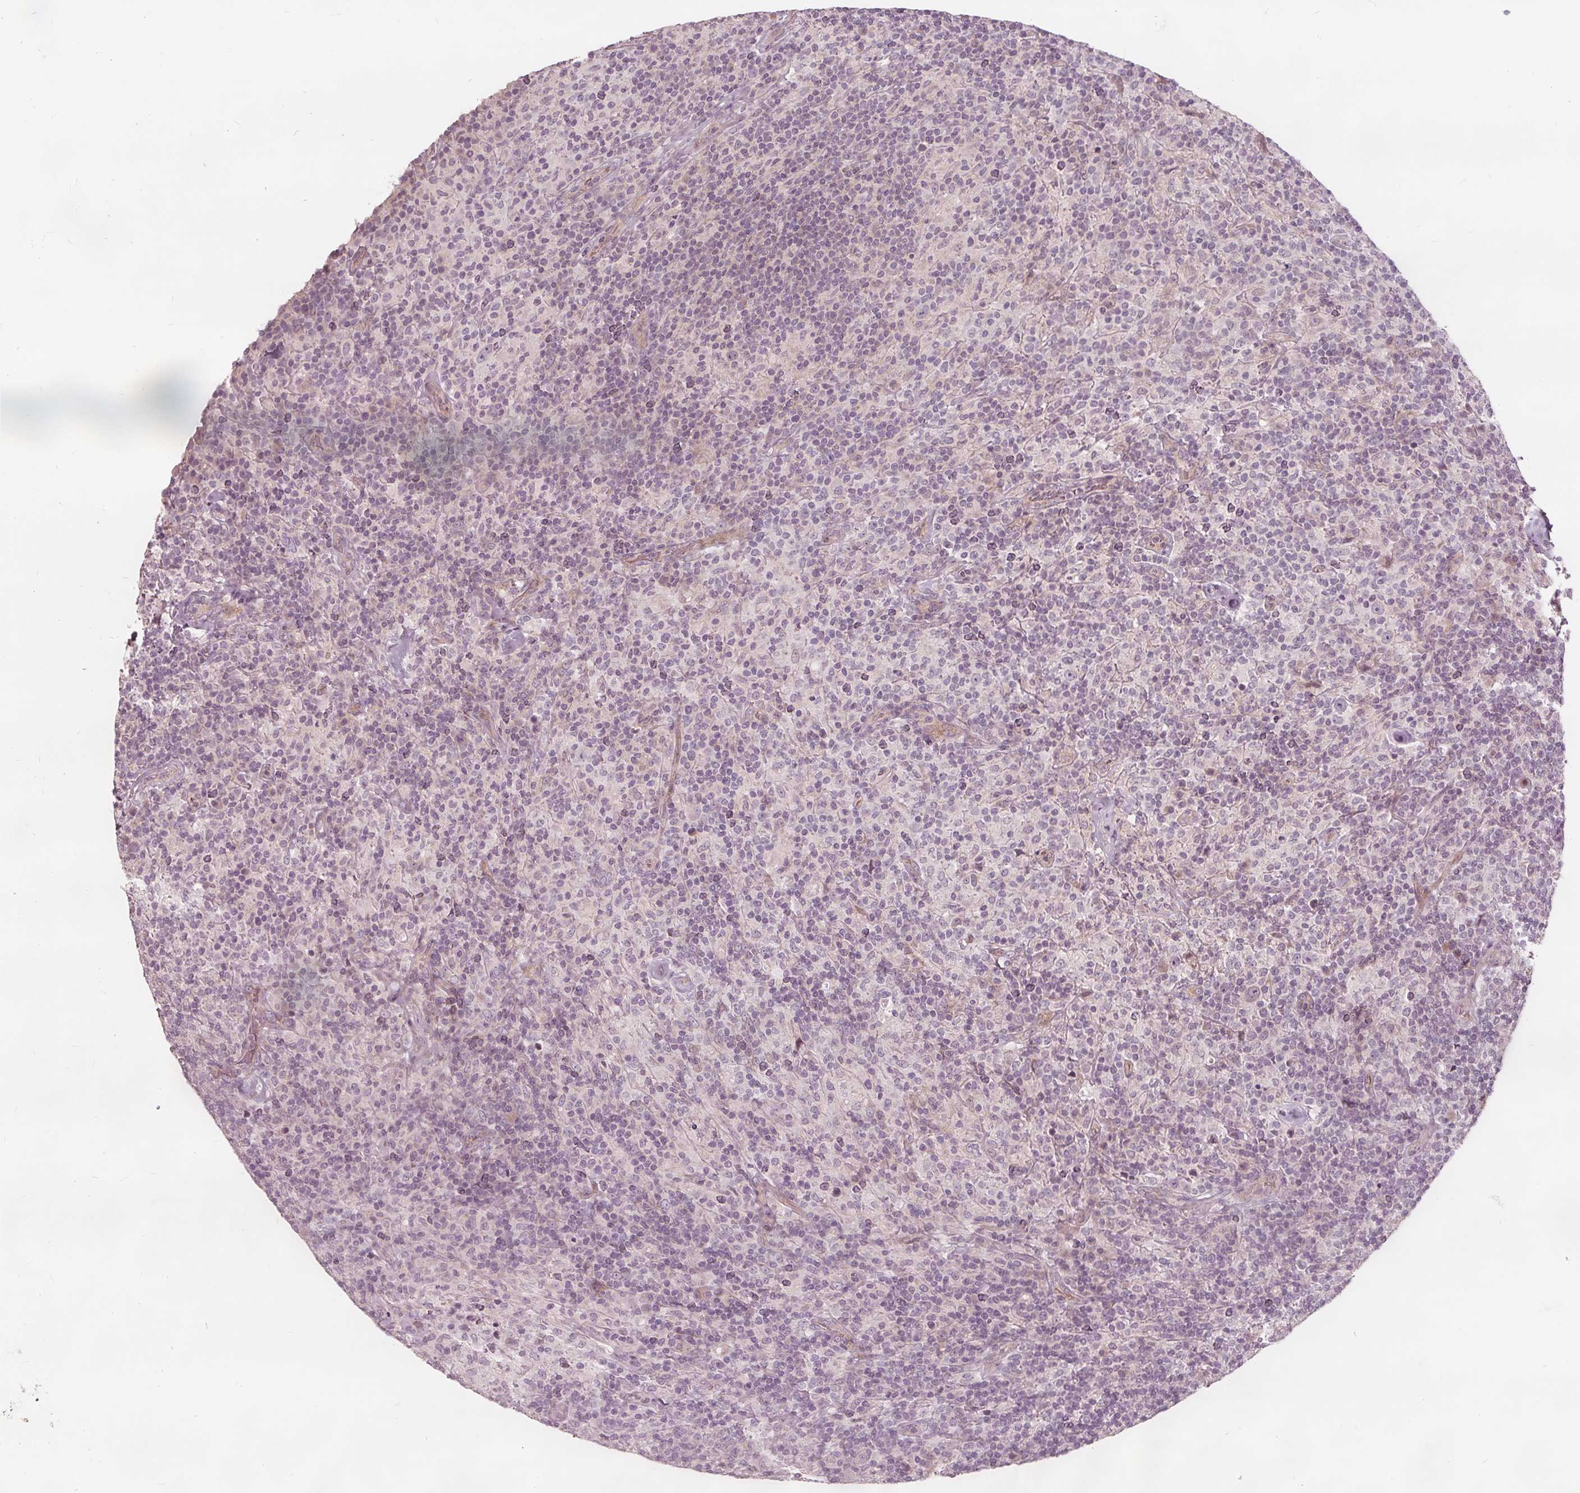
{"staining": {"intensity": "negative", "quantity": "none", "location": "none"}, "tissue": "lymphoma", "cell_type": "Tumor cells", "image_type": "cancer", "snomed": [{"axis": "morphology", "description": "Hodgkin's disease, NOS"}, {"axis": "topography", "description": "Lymph node"}], "caption": "The IHC photomicrograph has no significant expression in tumor cells of Hodgkin's disease tissue.", "gene": "PTPRT", "patient": {"sex": "male", "age": 70}}